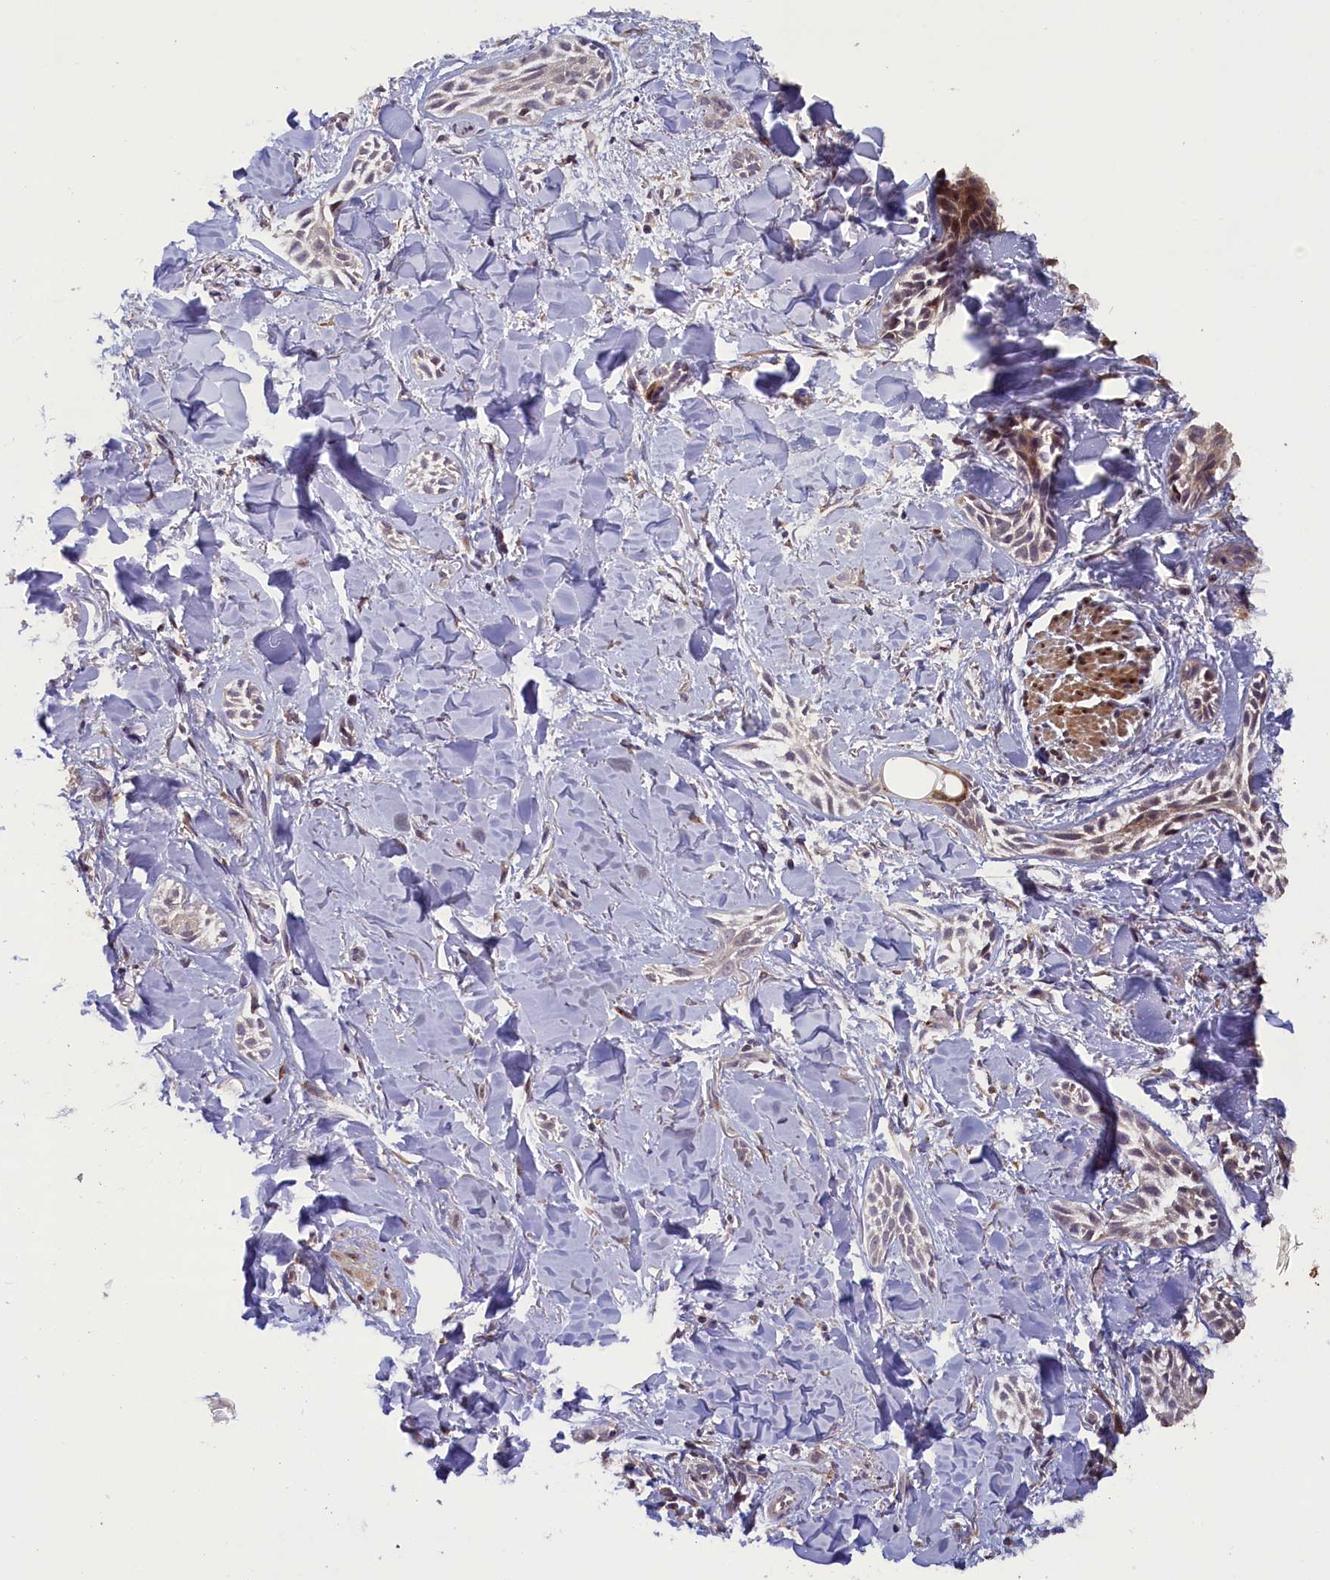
{"staining": {"intensity": "weak", "quantity": "<25%", "location": "cytoplasmic/membranous"}, "tissue": "skin cancer", "cell_type": "Tumor cells", "image_type": "cancer", "snomed": [{"axis": "morphology", "description": "Basal cell carcinoma"}, {"axis": "topography", "description": "Skin"}], "caption": "IHC micrograph of neoplastic tissue: human basal cell carcinoma (skin) stained with DAB displays no significant protein staining in tumor cells.", "gene": "CCDC9B", "patient": {"sex": "female", "age": 59}}